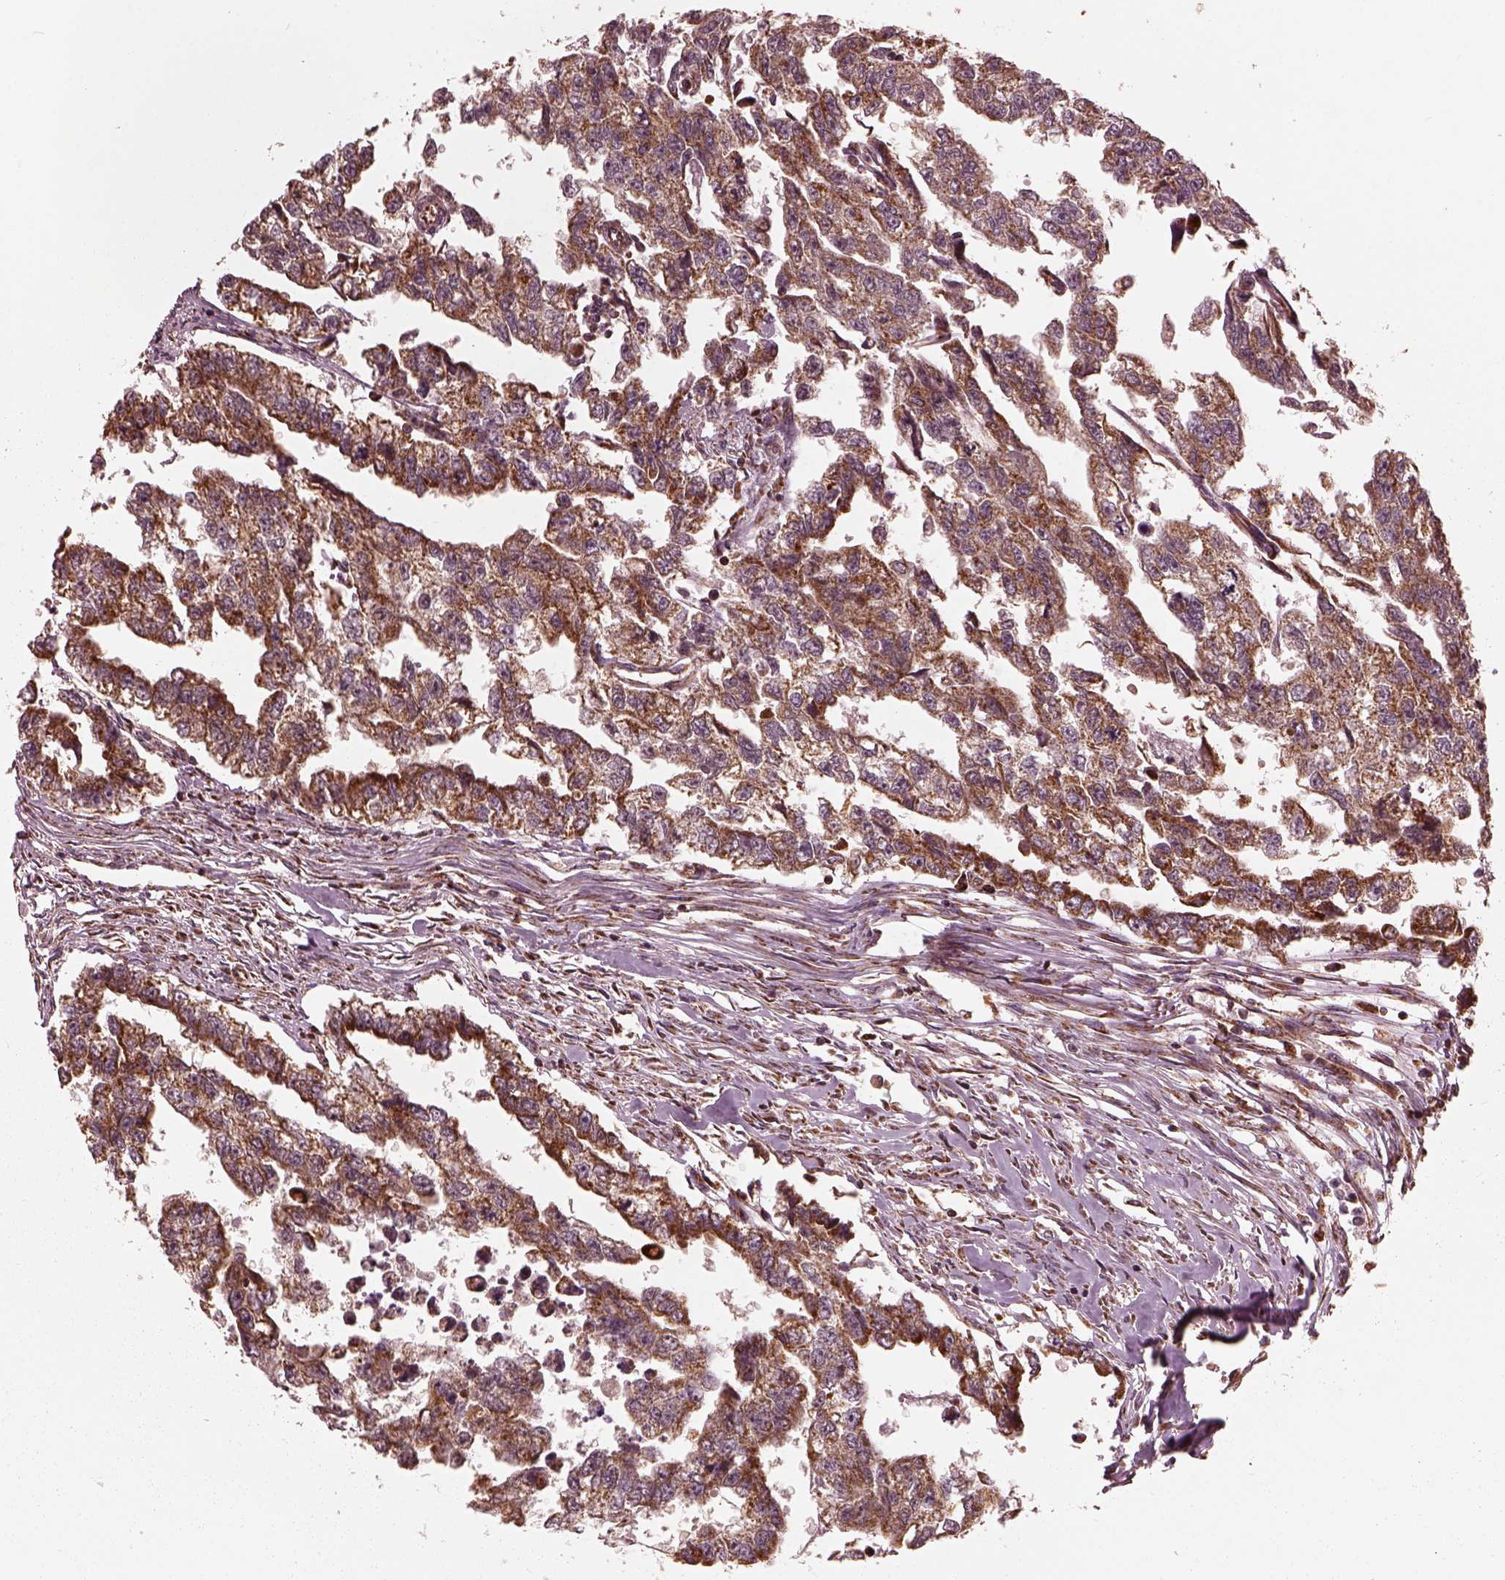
{"staining": {"intensity": "strong", "quantity": "25%-75%", "location": "cytoplasmic/membranous"}, "tissue": "testis cancer", "cell_type": "Tumor cells", "image_type": "cancer", "snomed": [{"axis": "morphology", "description": "Carcinoma, Embryonal, NOS"}, {"axis": "morphology", "description": "Teratoma, malignant, NOS"}, {"axis": "topography", "description": "Testis"}], "caption": "This micrograph displays immunohistochemistry staining of malignant teratoma (testis), with high strong cytoplasmic/membranous staining in about 25%-75% of tumor cells.", "gene": "NDUFB10", "patient": {"sex": "male", "age": 44}}